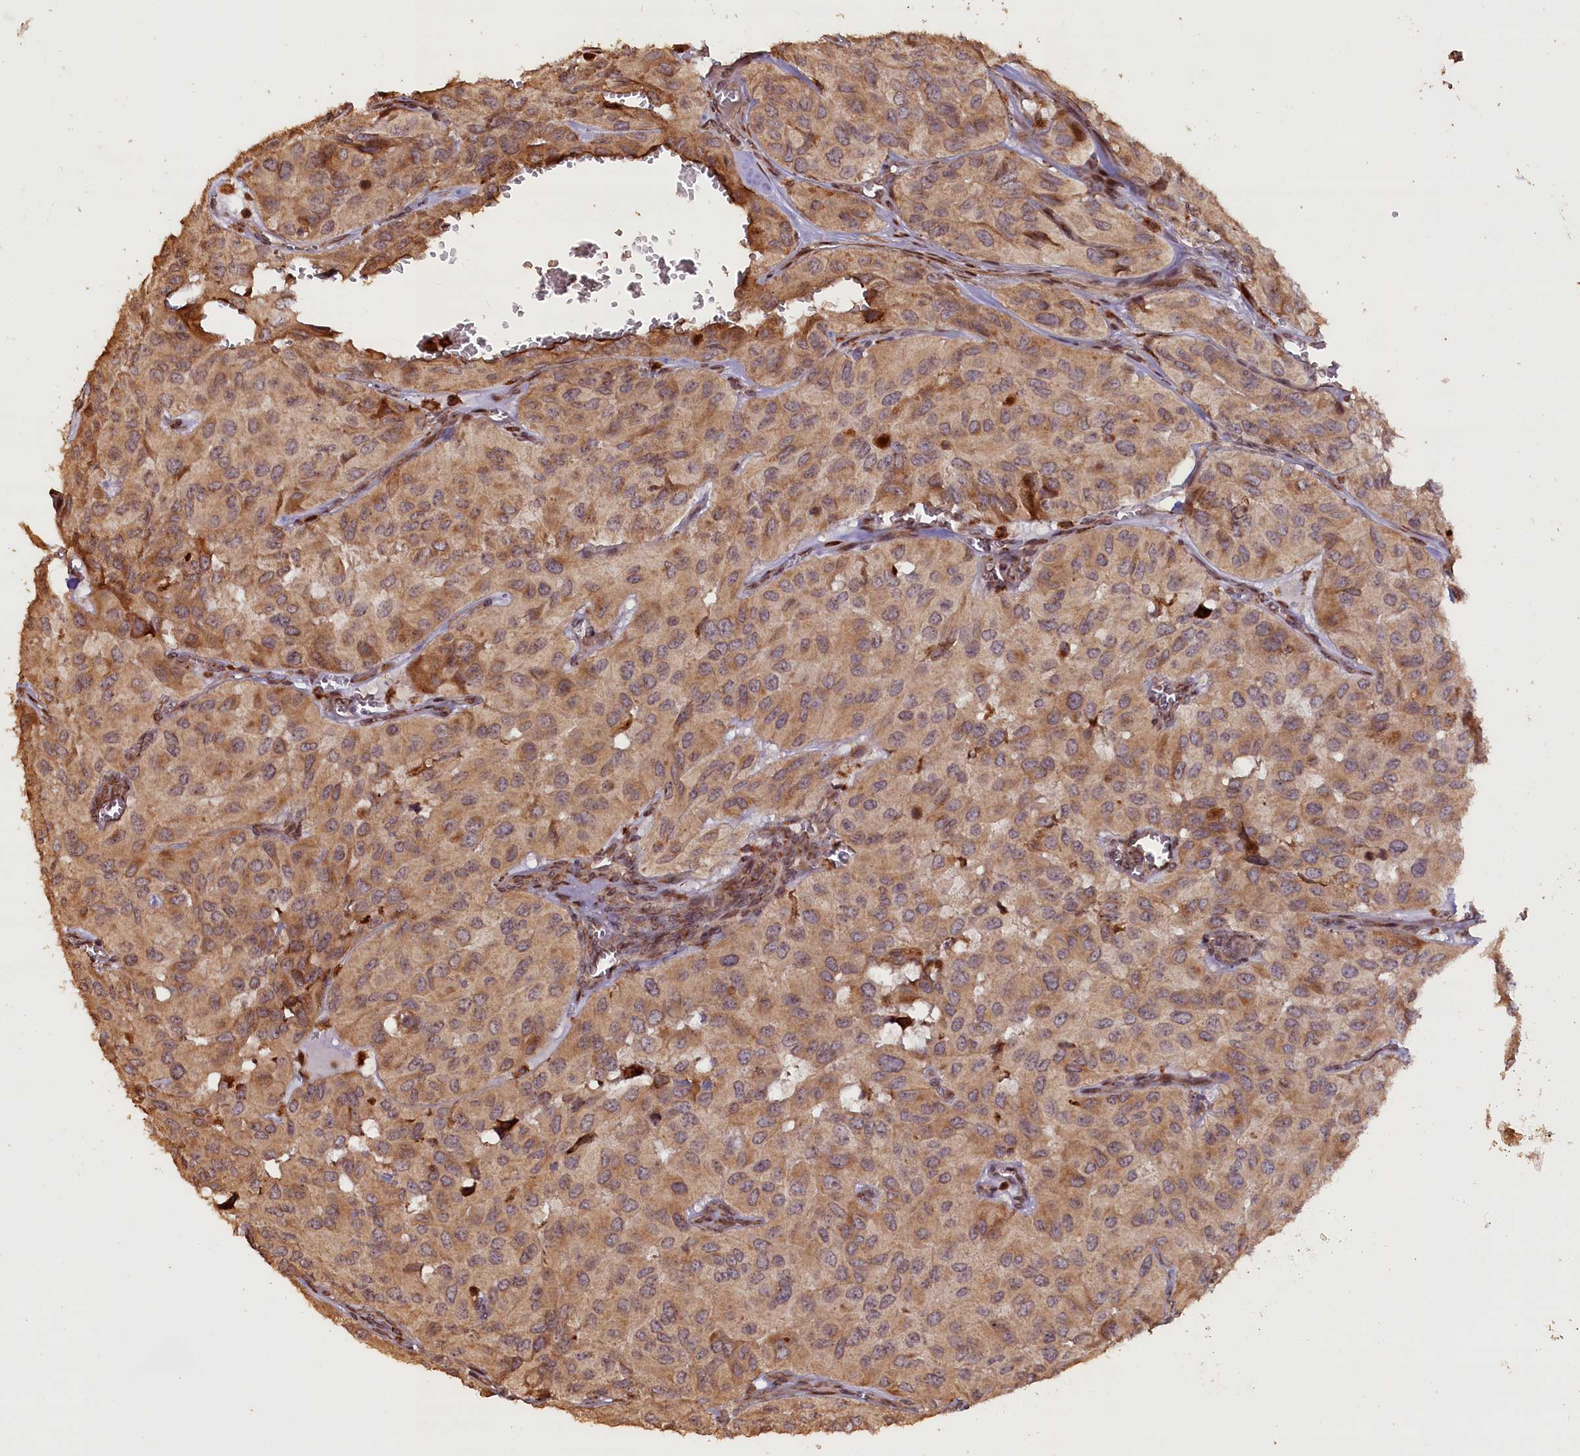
{"staining": {"intensity": "moderate", "quantity": ">75%", "location": "cytoplasmic/membranous"}, "tissue": "head and neck cancer", "cell_type": "Tumor cells", "image_type": "cancer", "snomed": [{"axis": "morphology", "description": "Adenocarcinoma, NOS"}, {"axis": "topography", "description": "Salivary gland, NOS"}, {"axis": "topography", "description": "Head-Neck"}], "caption": "Adenocarcinoma (head and neck) tissue exhibits moderate cytoplasmic/membranous positivity in about >75% of tumor cells", "gene": "SLC38A7", "patient": {"sex": "female", "age": 76}}